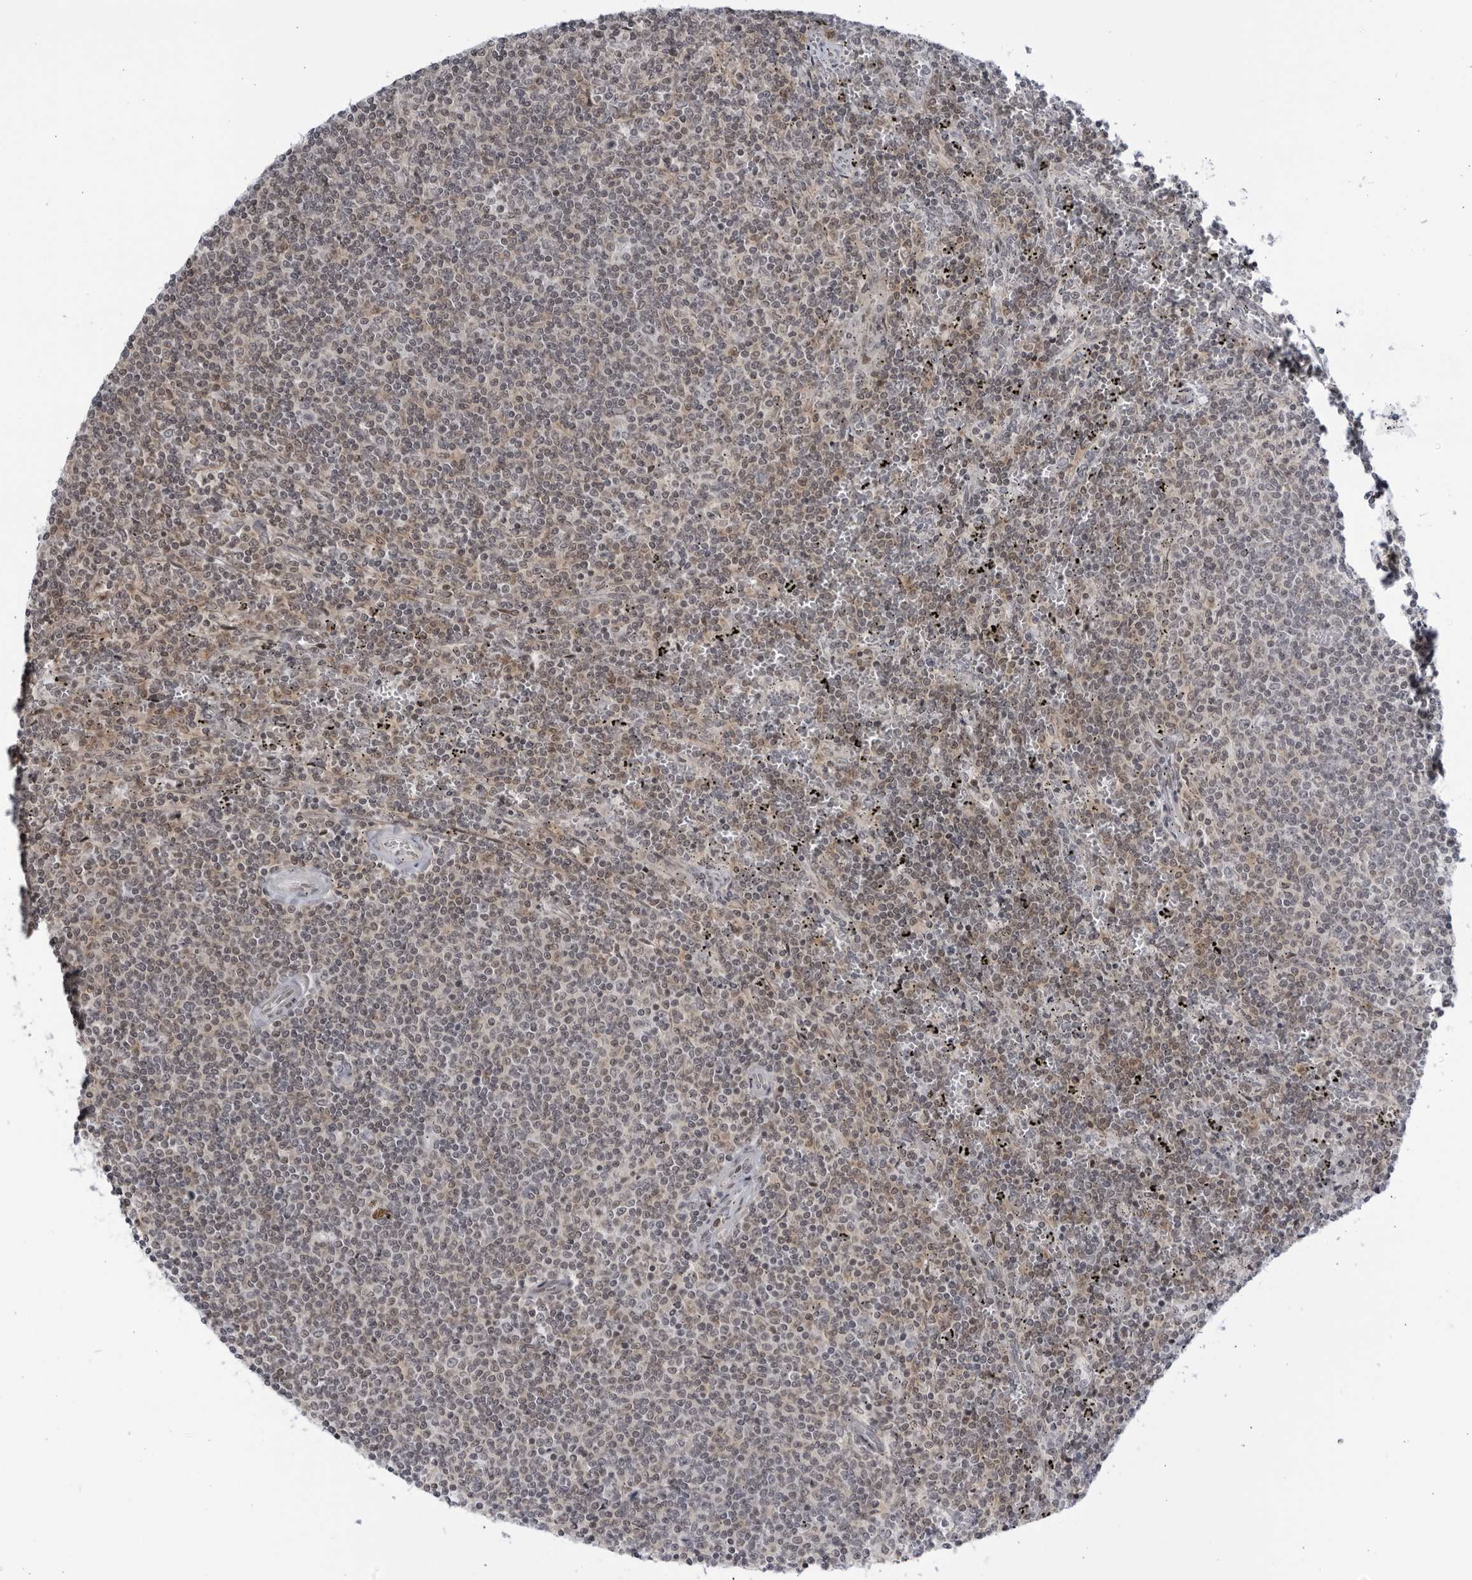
{"staining": {"intensity": "weak", "quantity": "25%-75%", "location": "cytoplasmic/membranous,nuclear"}, "tissue": "lymphoma", "cell_type": "Tumor cells", "image_type": "cancer", "snomed": [{"axis": "morphology", "description": "Malignant lymphoma, non-Hodgkin's type, Low grade"}, {"axis": "topography", "description": "Spleen"}], "caption": "Immunohistochemical staining of human lymphoma demonstrates low levels of weak cytoplasmic/membranous and nuclear protein positivity in approximately 25%-75% of tumor cells.", "gene": "DTL", "patient": {"sex": "female", "age": 50}}